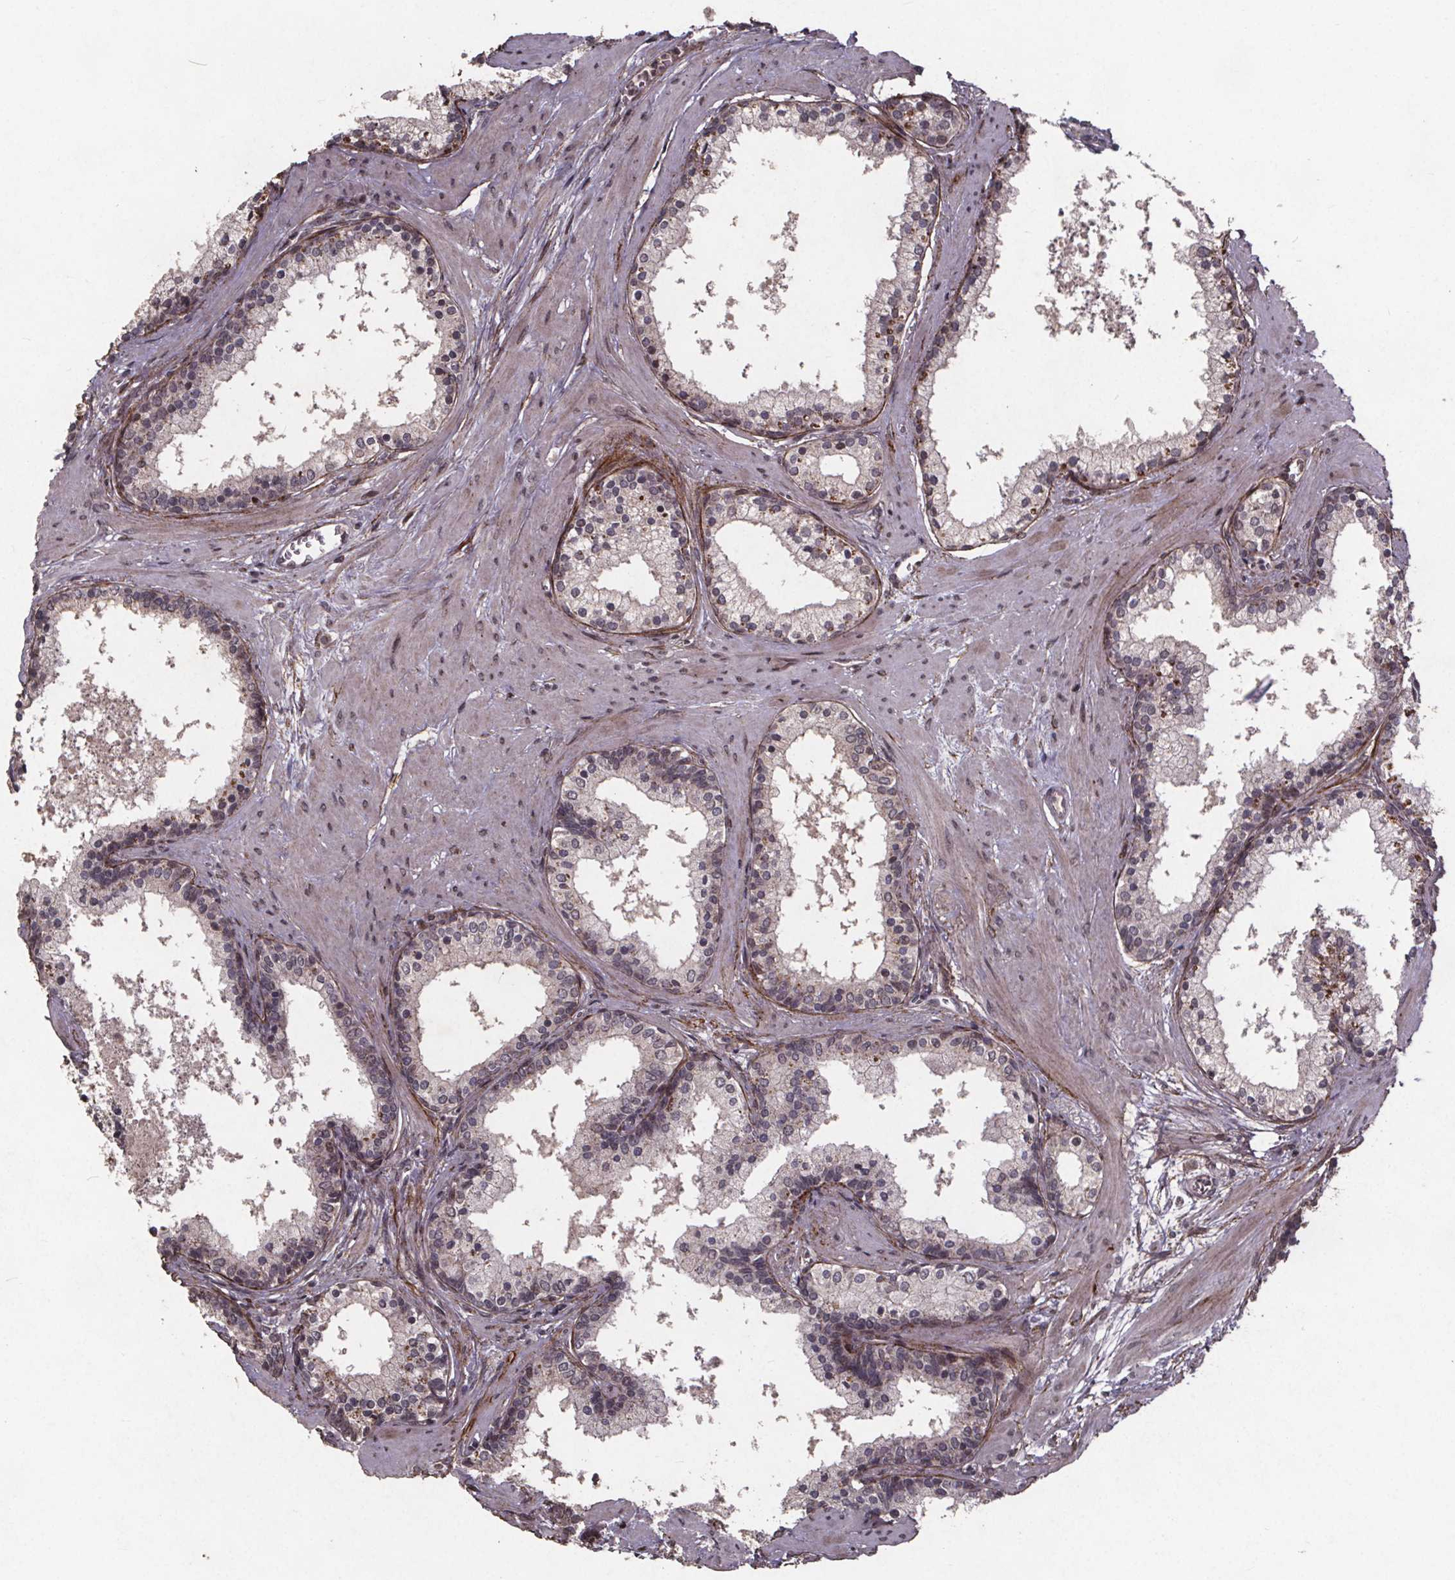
{"staining": {"intensity": "moderate", "quantity": "25%-75%", "location": "cytoplasmic/membranous"}, "tissue": "prostate", "cell_type": "Glandular cells", "image_type": "normal", "snomed": [{"axis": "morphology", "description": "Normal tissue, NOS"}, {"axis": "topography", "description": "Prostate"}], "caption": "Protein expression analysis of benign prostate exhibits moderate cytoplasmic/membranous expression in approximately 25%-75% of glandular cells. (DAB (3,3'-diaminobenzidine) = brown stain, brightfield microscopy at high magnification).", "gene": "GPX3", "patient": {"sex": "male", "age": 61}}